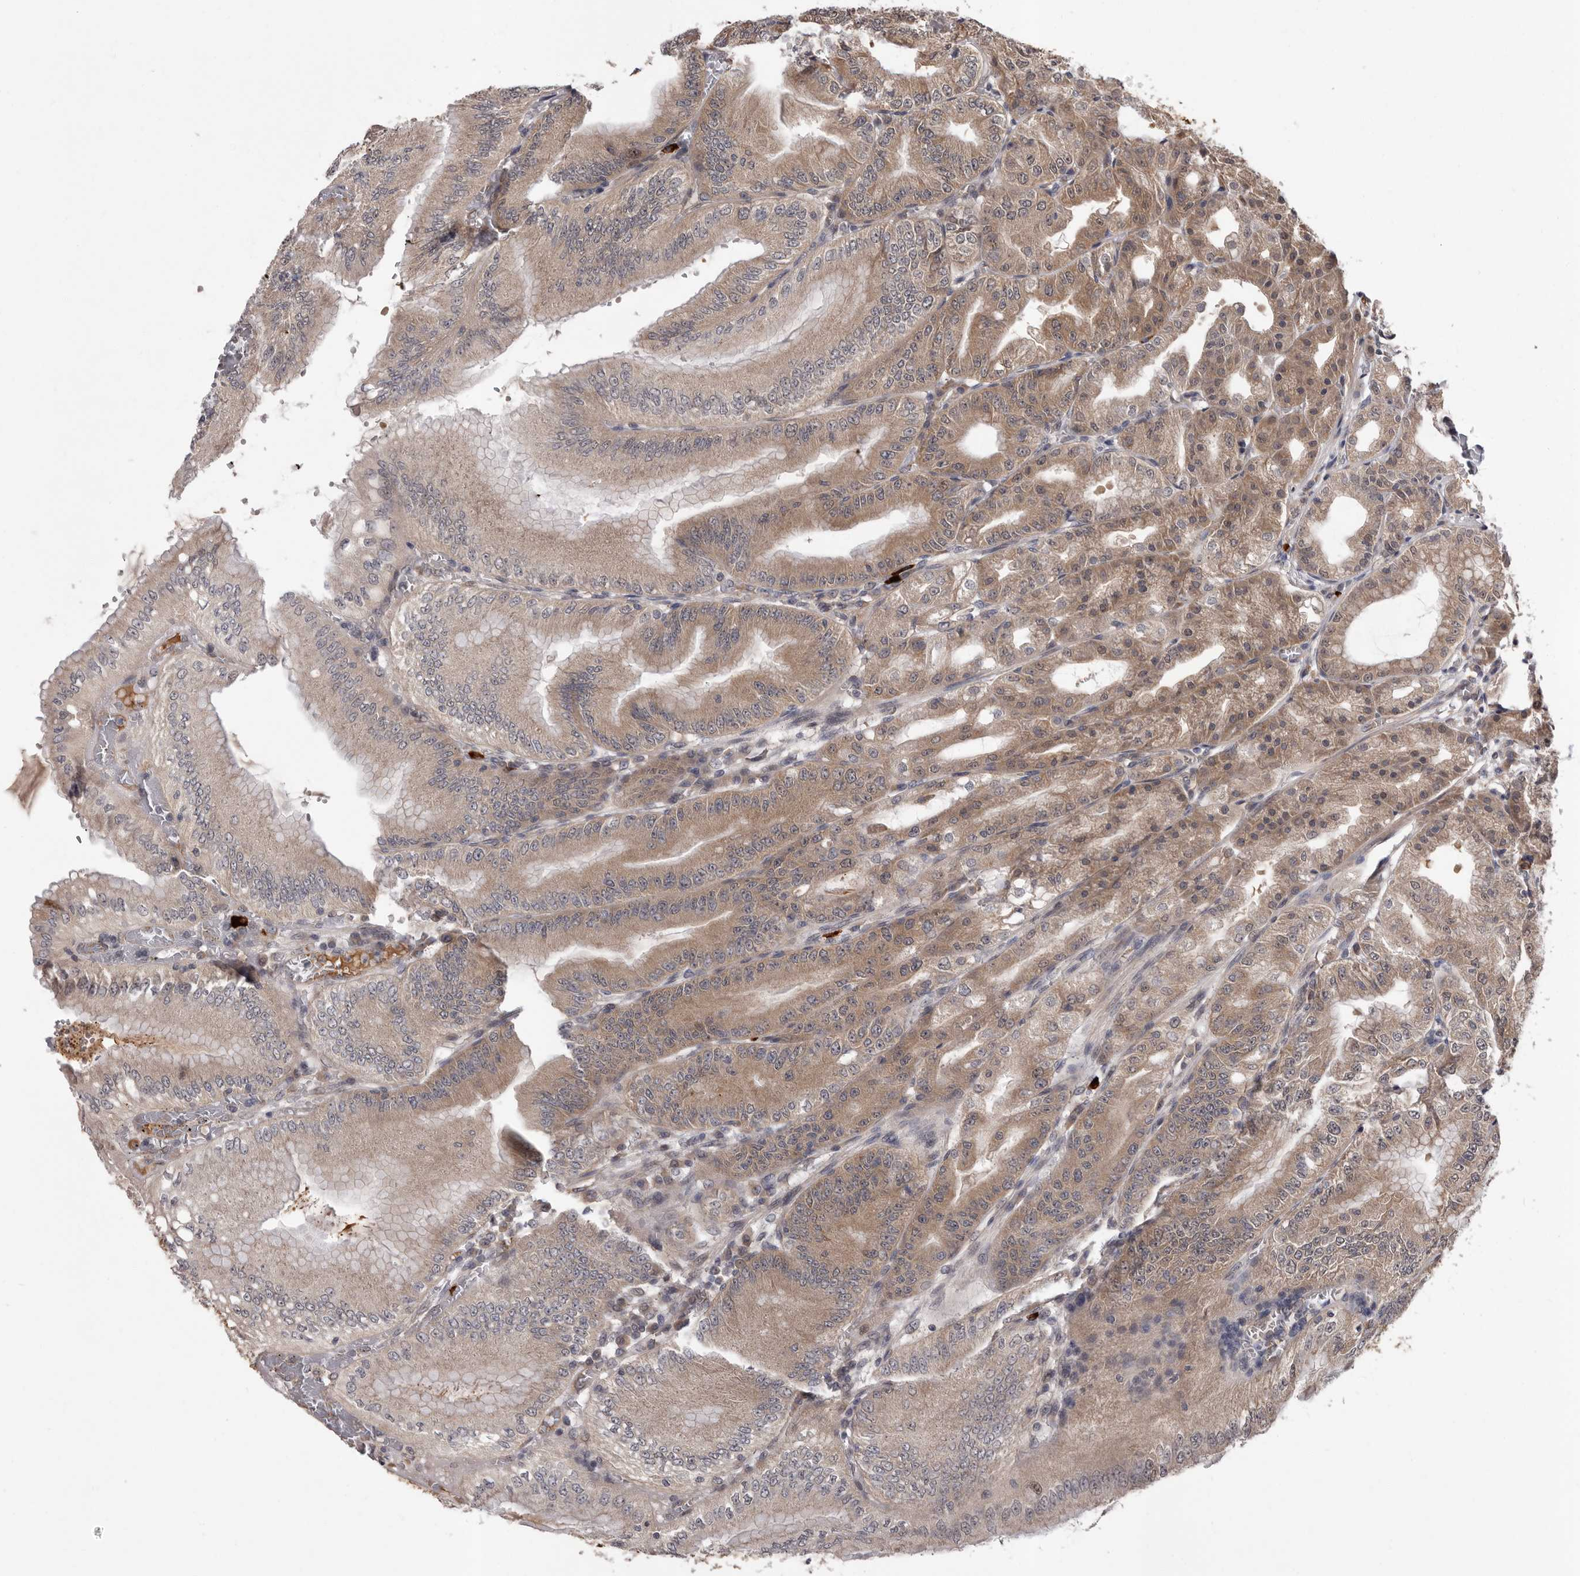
{"staining": {"intensity": "moderate", "quantity": ">75%", "location": "cytoplasmic/membranous,nuclear"}, "tissue": "stomach", "cell_type": "Glandular cells", "image_type": "normal", "snomed": [{"axis": "morphology", "description": "Normal tissue, NOS"}, {"axis": "topography", "description": "Stomach, lower"}], "caption": "Protein staining reveals moderate cytoplasmic/membranous,nuclear positivity in approximately >75% of glandular cells in normal stomach.", "gene": "MED8", "patient": {"sex": "male", "age": 71}}